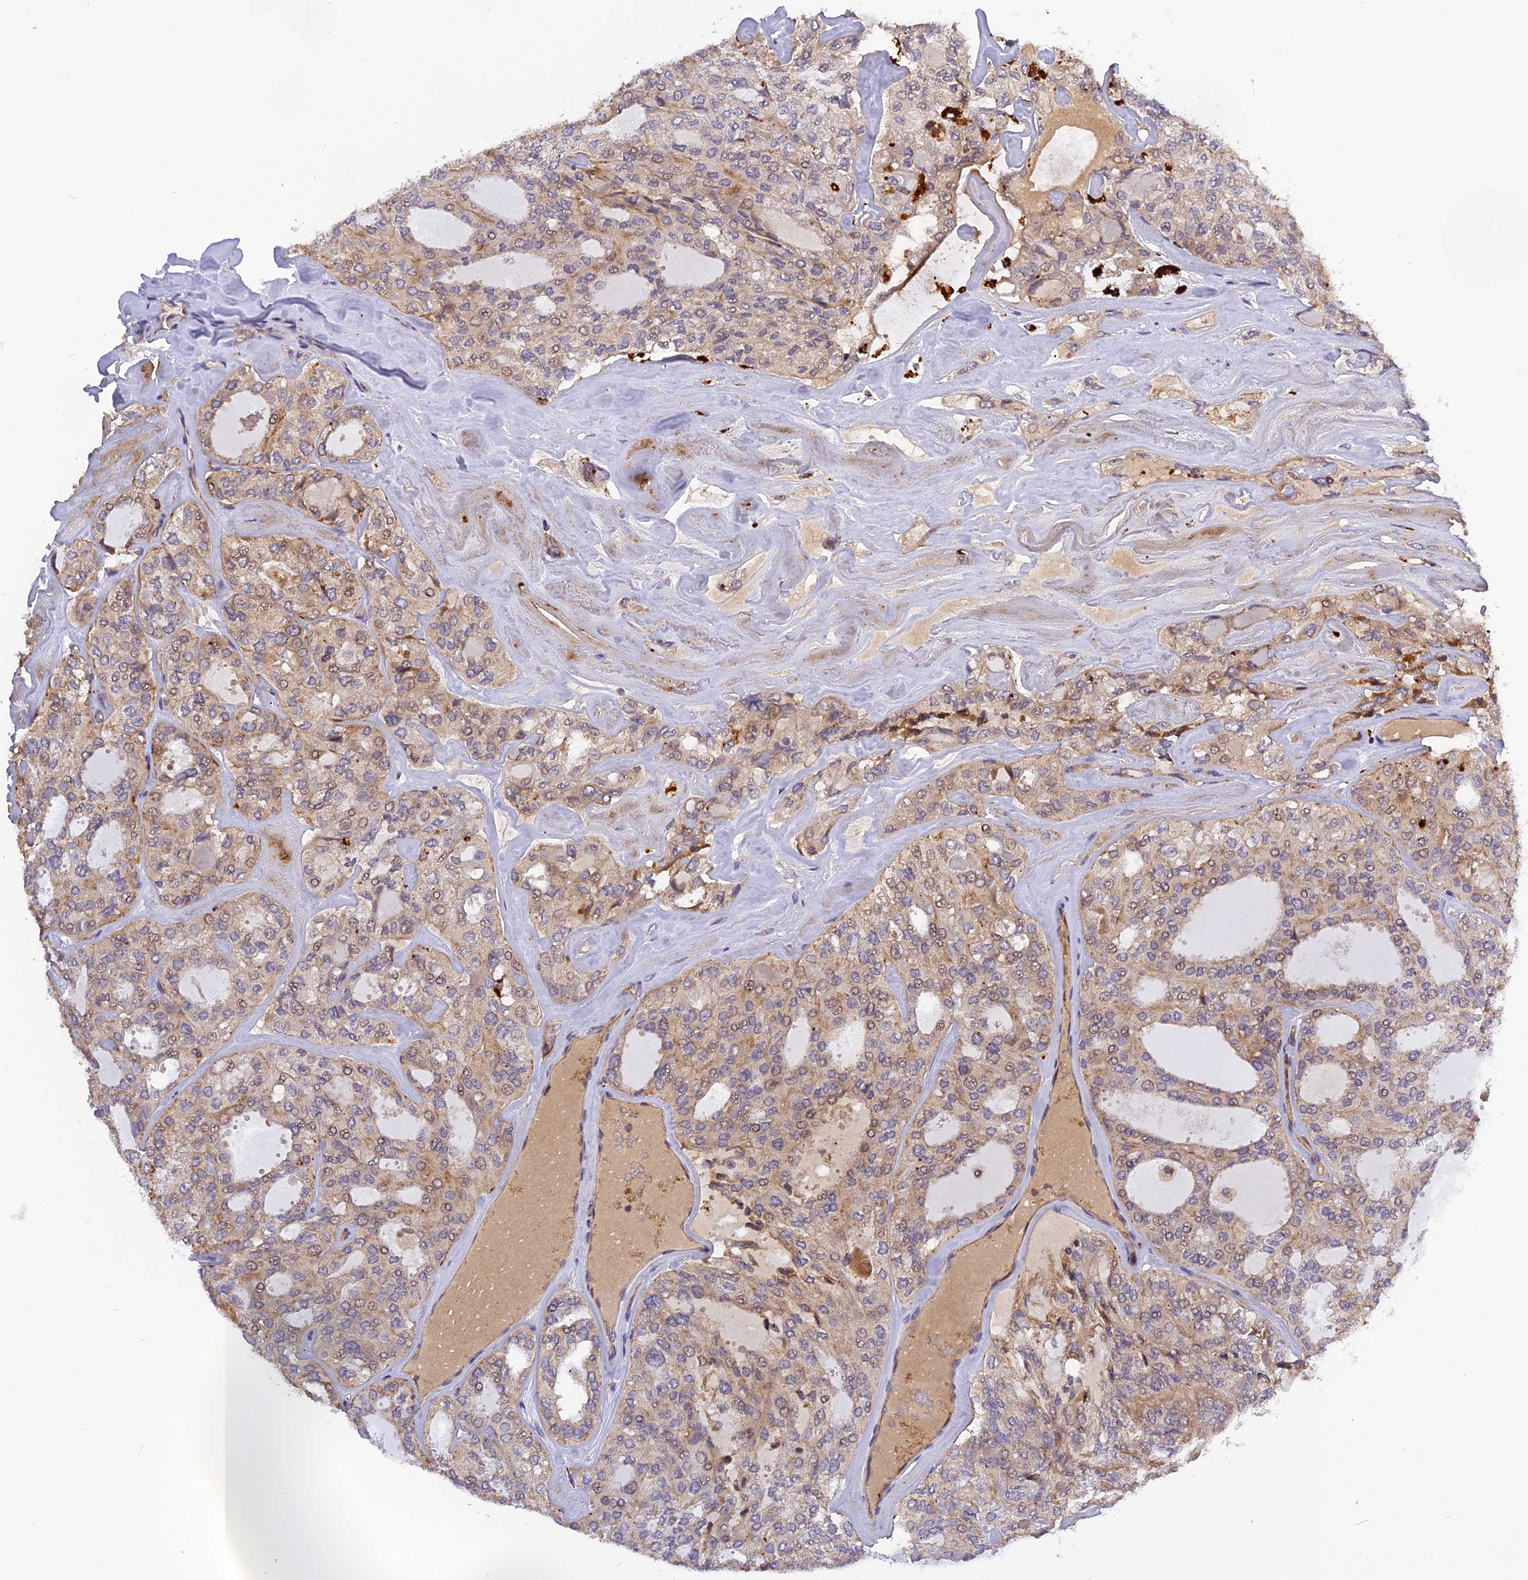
{"staining": {"intensity": "weak", "quantity": "25%-75%", "location": "cytoplasmic/membranous,nuclear"}, "tissue": "thyroid cancer", "cell_type": "Tumor cells", "image_type": "cancer", "snomed": [{"axis": "morphology", "description": "Follicular adenoma carcinoma, NOS"}, {"axis": "topography", "description": "Thyroid gland"}], "caption": "Weak cytoplasmic/membranous and nuclear positivity for a protein is identified in about 25%-75% of tumor cells of follicular adenoma carcinoma (thyroid) using IHC.", "gene": "FNIP2", "patient": {"sex": "male", "age": 75}}